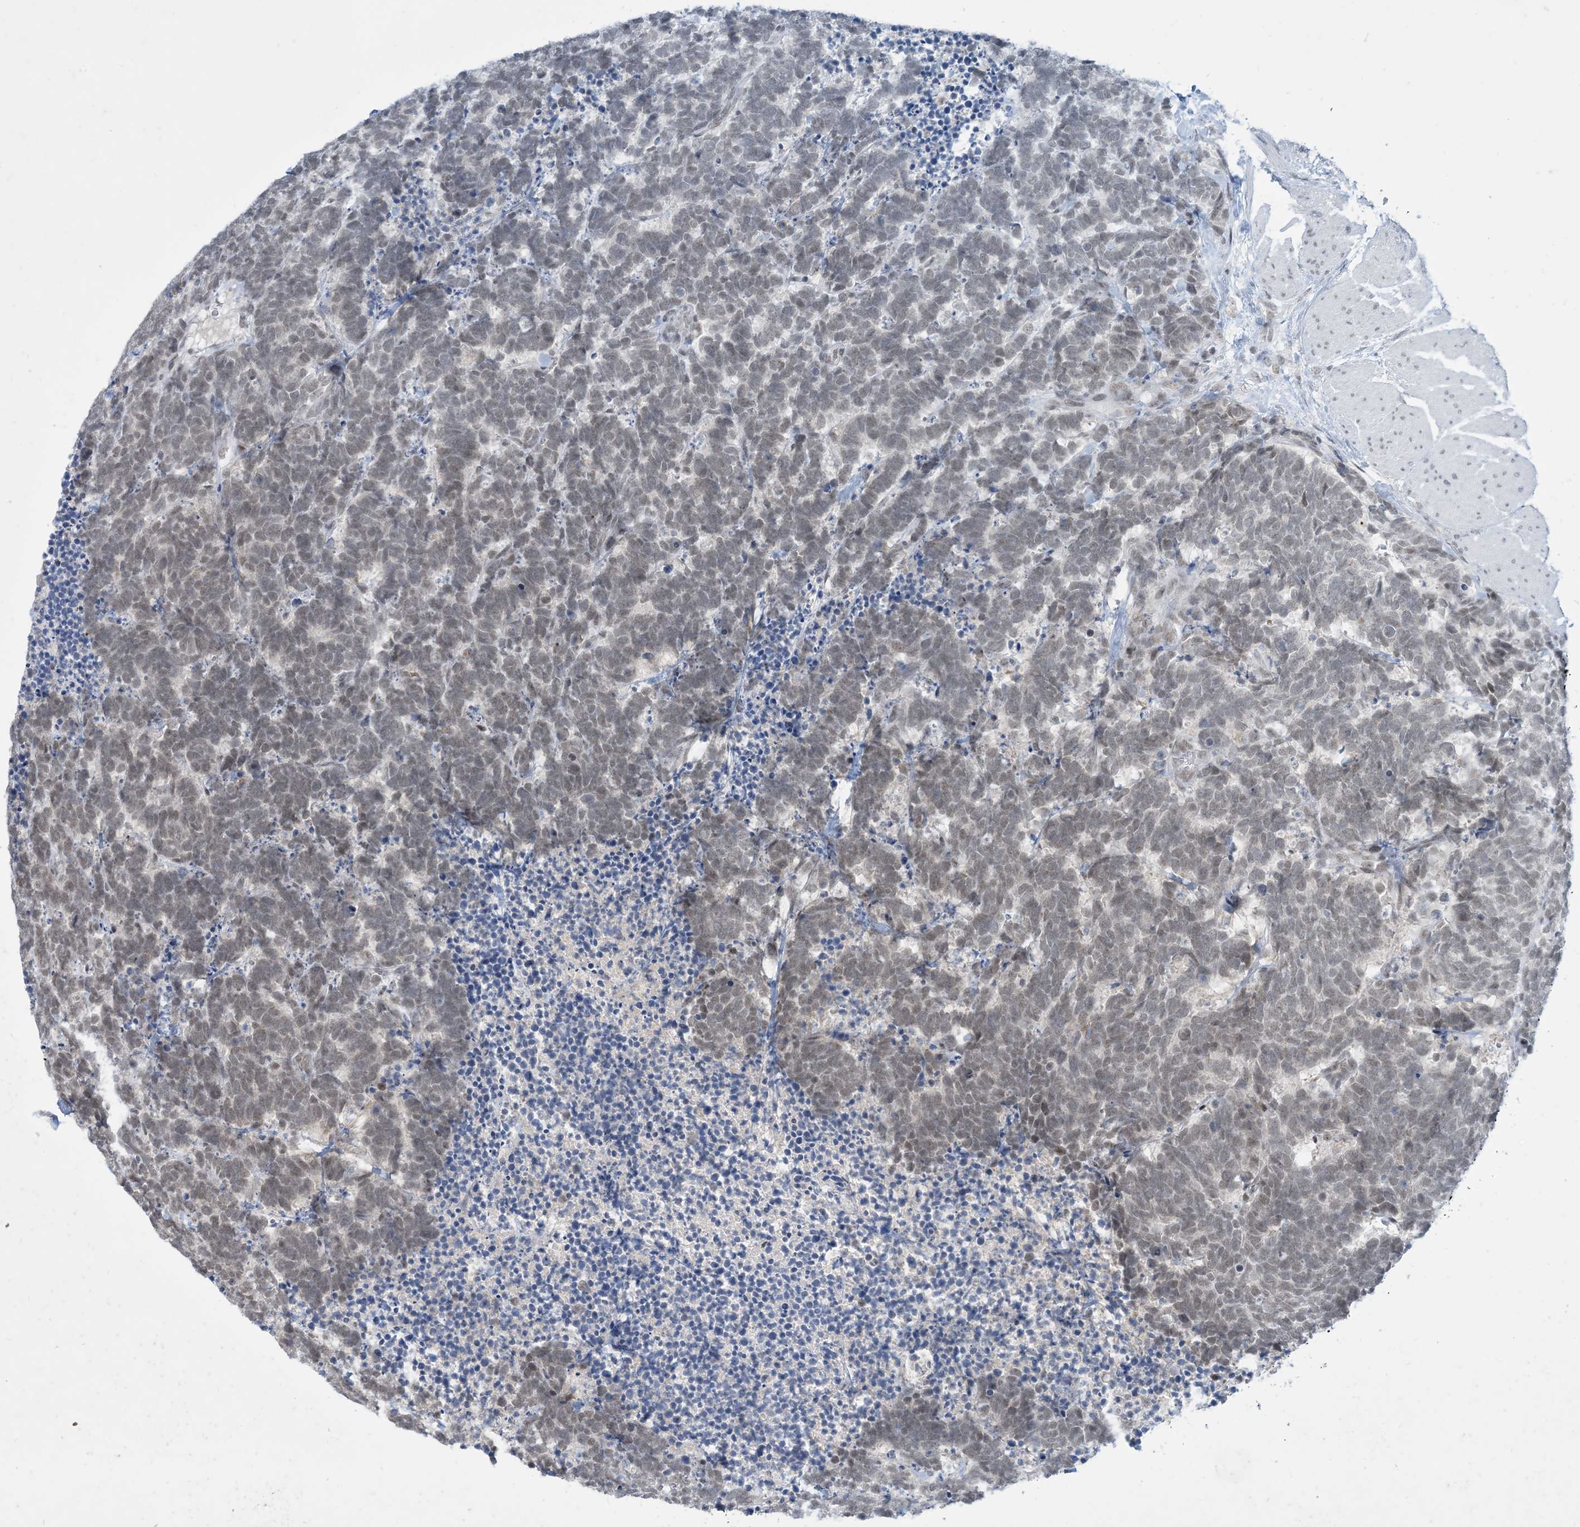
{"staining": {"intensity": "weak", "quantity": ">75%", "location": "nuclear"}, "tissue": "carcinoid", "cell_type": "Tumor cells", "image_type": "cancer", "snomed": [{"axis": "morphology", "description": "Carcinoma, NOS"}, {"axis": "morphology", "description": "Carcinoid, malignant, NOS"}, {"axis": "topography", "description": "Urinary bladder"}], "caption": "A high-resolution image shows IHC staining of carcinoid, which exhibits weak nuclear expression in approximately >75% of tumor cells.", "gene": "ZNF674", "patient": {"sex": "male", "age": 57}}